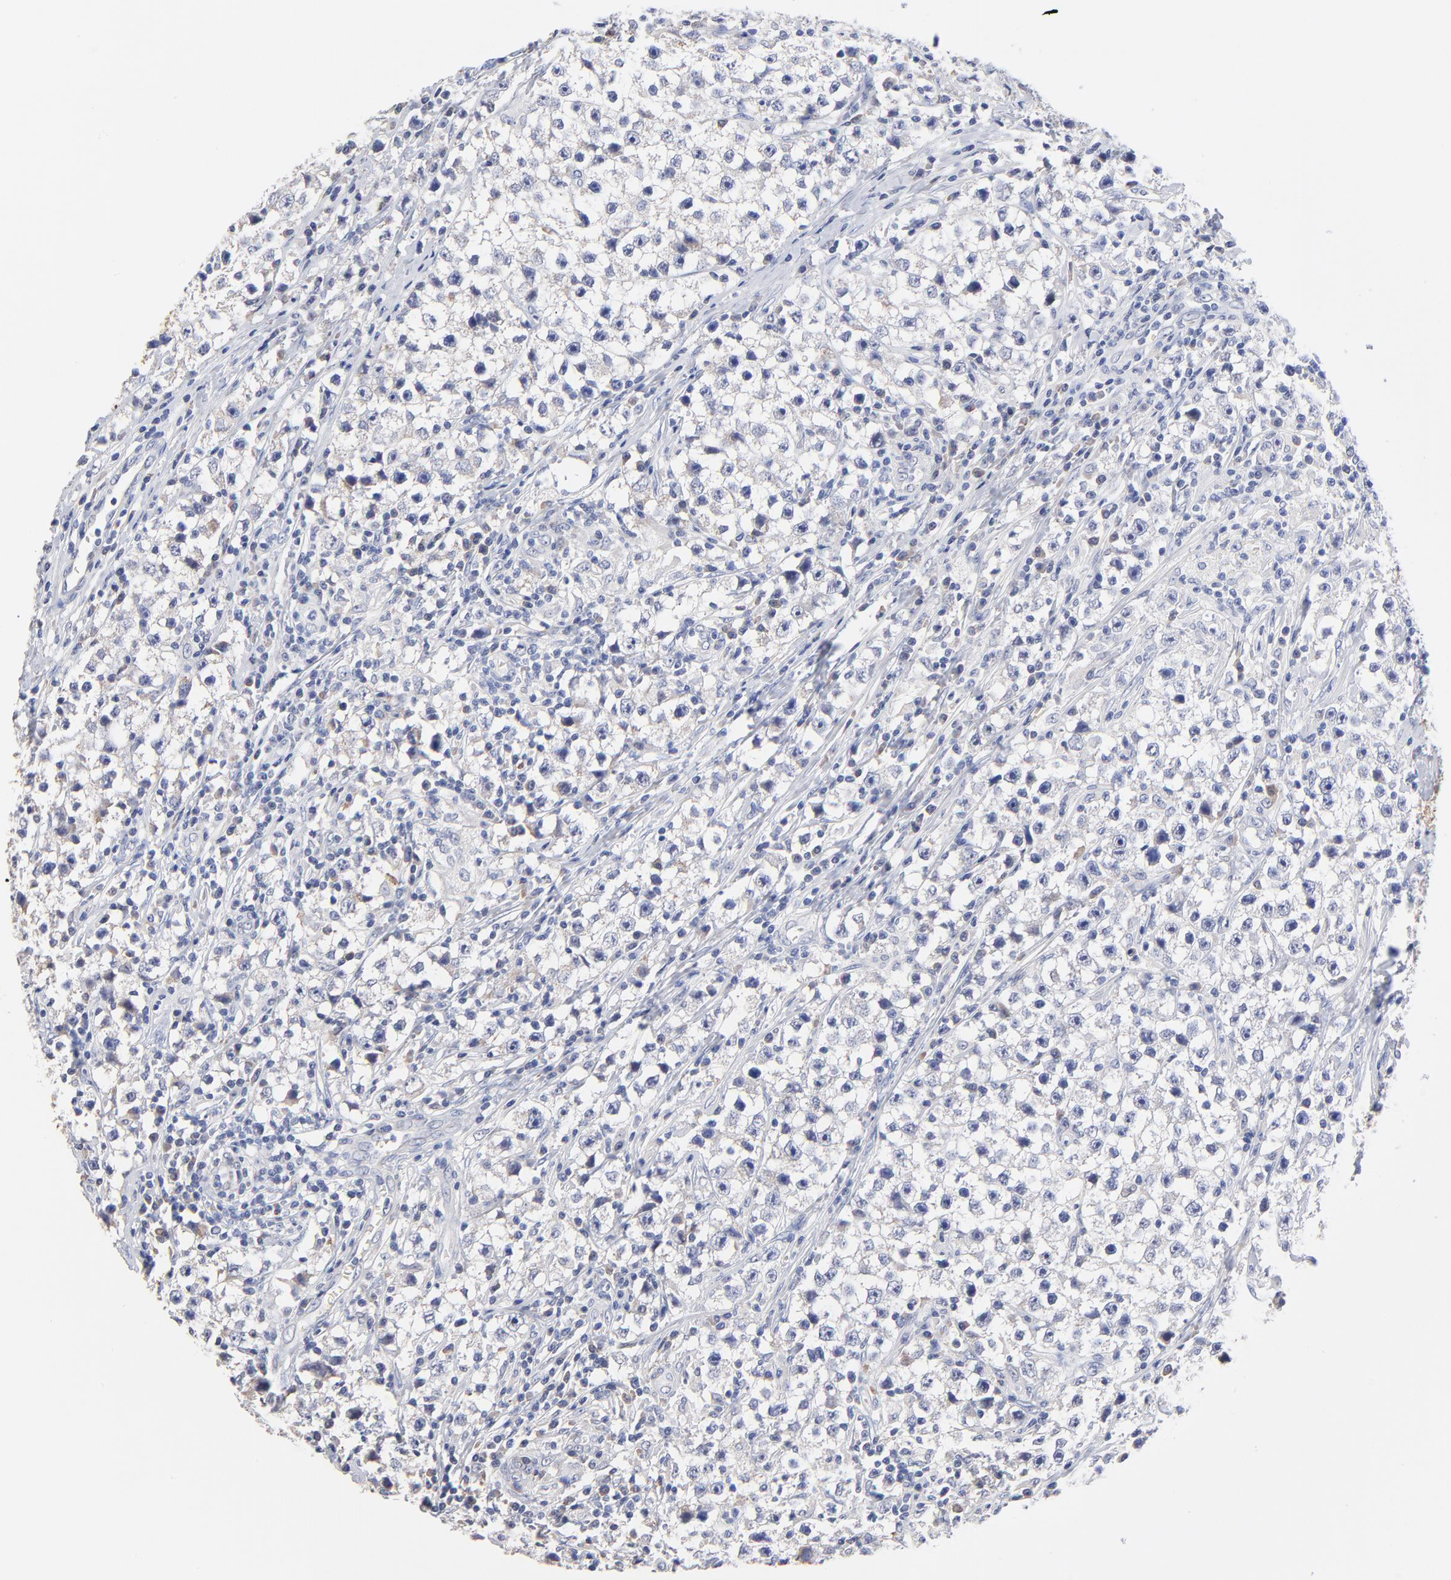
{"staining": {"intensity": "weak", "quantity": "<25%", "location": "cytoplasmic/membranous"}, "tissue": "testis cancer", "cell_type": "Tumor cells", "image_type": "cancer", "snomed": [{"axis": "morphology", "description": "Seminoma, NOS"}, {"axis": "topography", "description": "Testis"}], "caption": "Tumor cells are negative for protein expression in human testis seminoma.", "gene": "TWNK", "patient": {"sex": "male", "age": 35}}